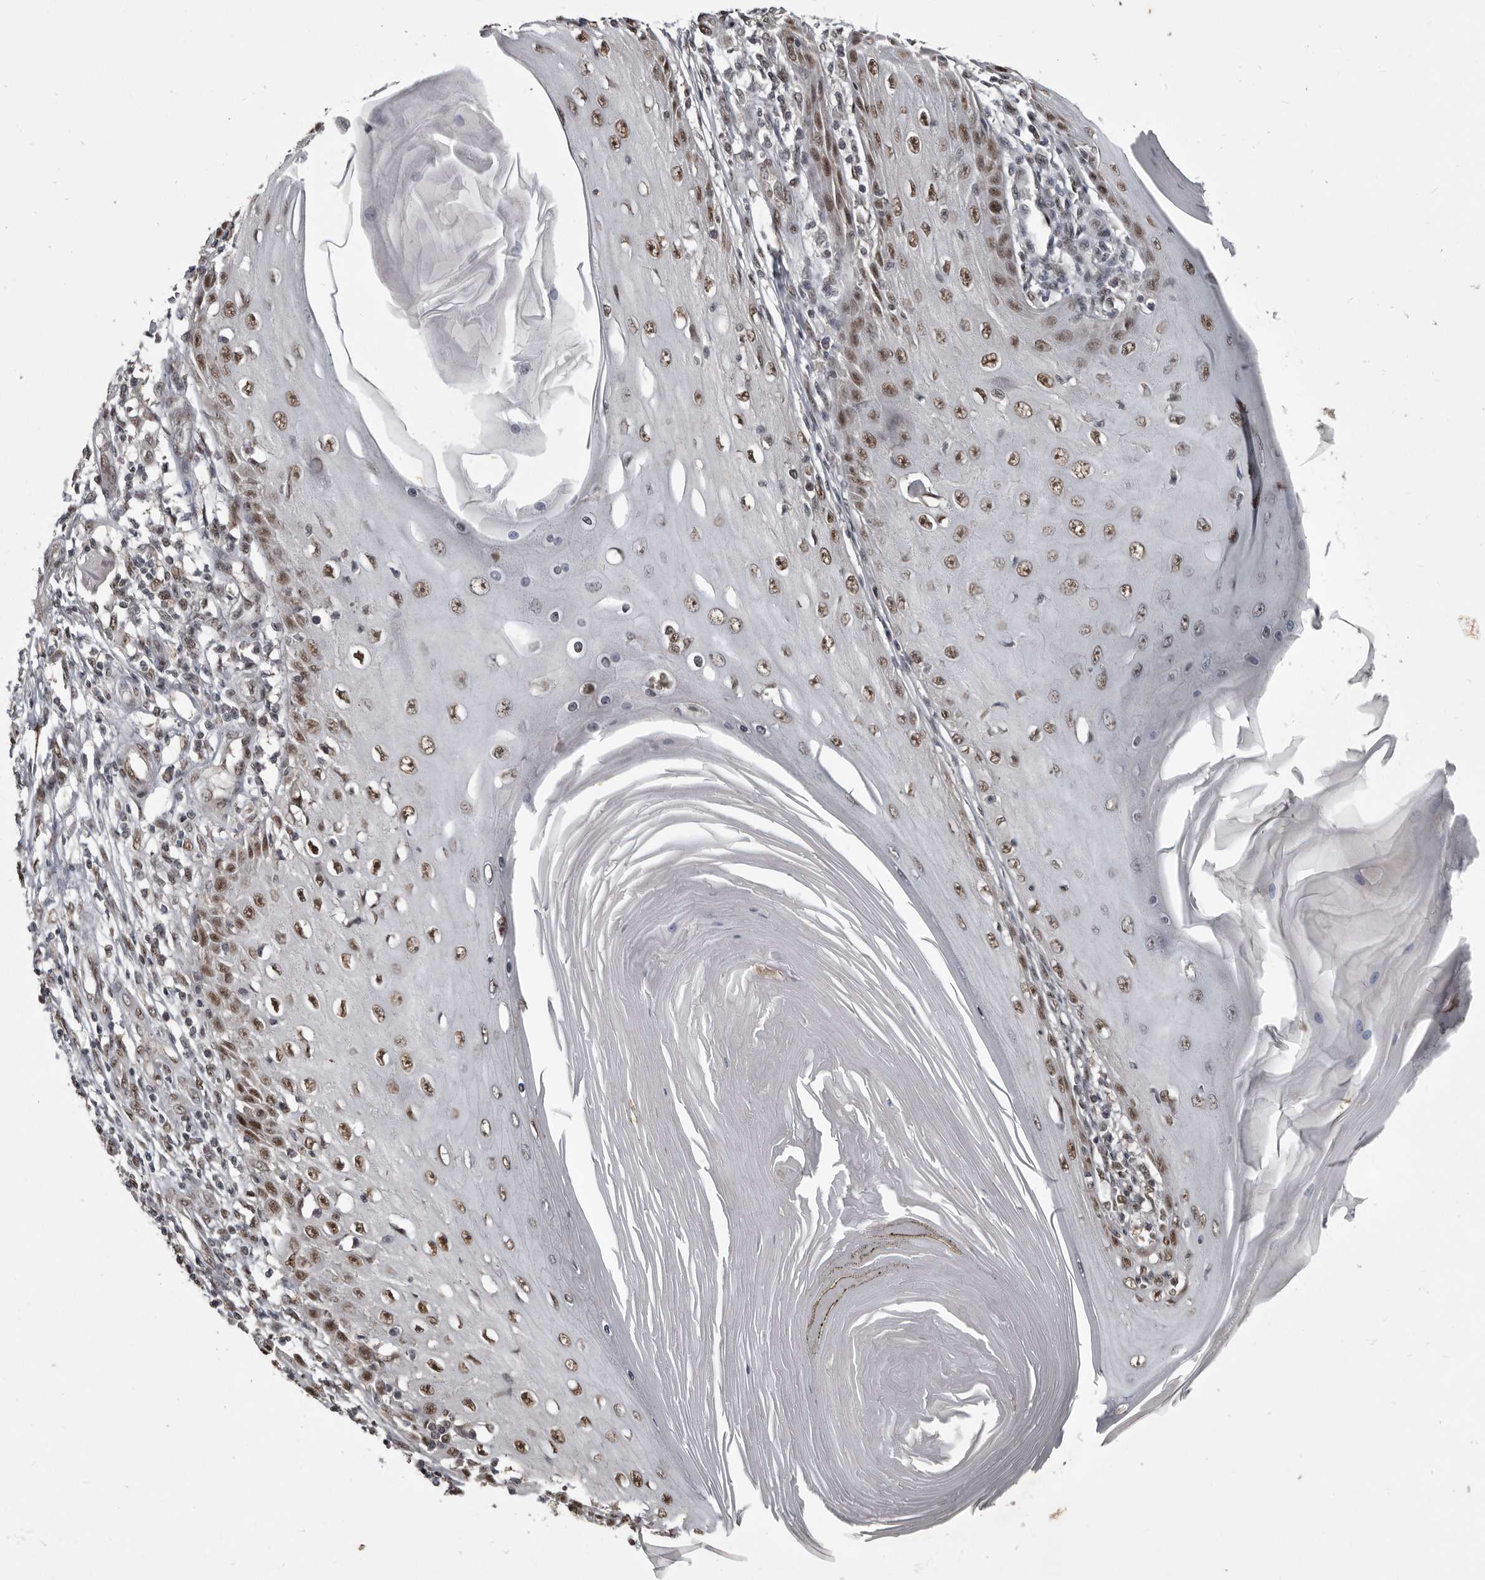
{"staining": {"intensity": "moderate", "quantity": "25%-75%", "location": "nuclear"}, "tissue": "skin cancer", "cell_type": "Tumor cells", "image_type": "cancer", "snomed": [{"axis": "morphology", "description": "Squamous cell carcinoma, NOS"}, {"axis": "topography", "description": "Skin"}], "caption": "Immunohistochemical staining of human skin cancer (squamous cell carcinoma) reveals moderate nuclear protein staining in about 25%-75% of tumor cells.", "gene": "CHD1L", "patient": {"sex": "female", "age": 73}}